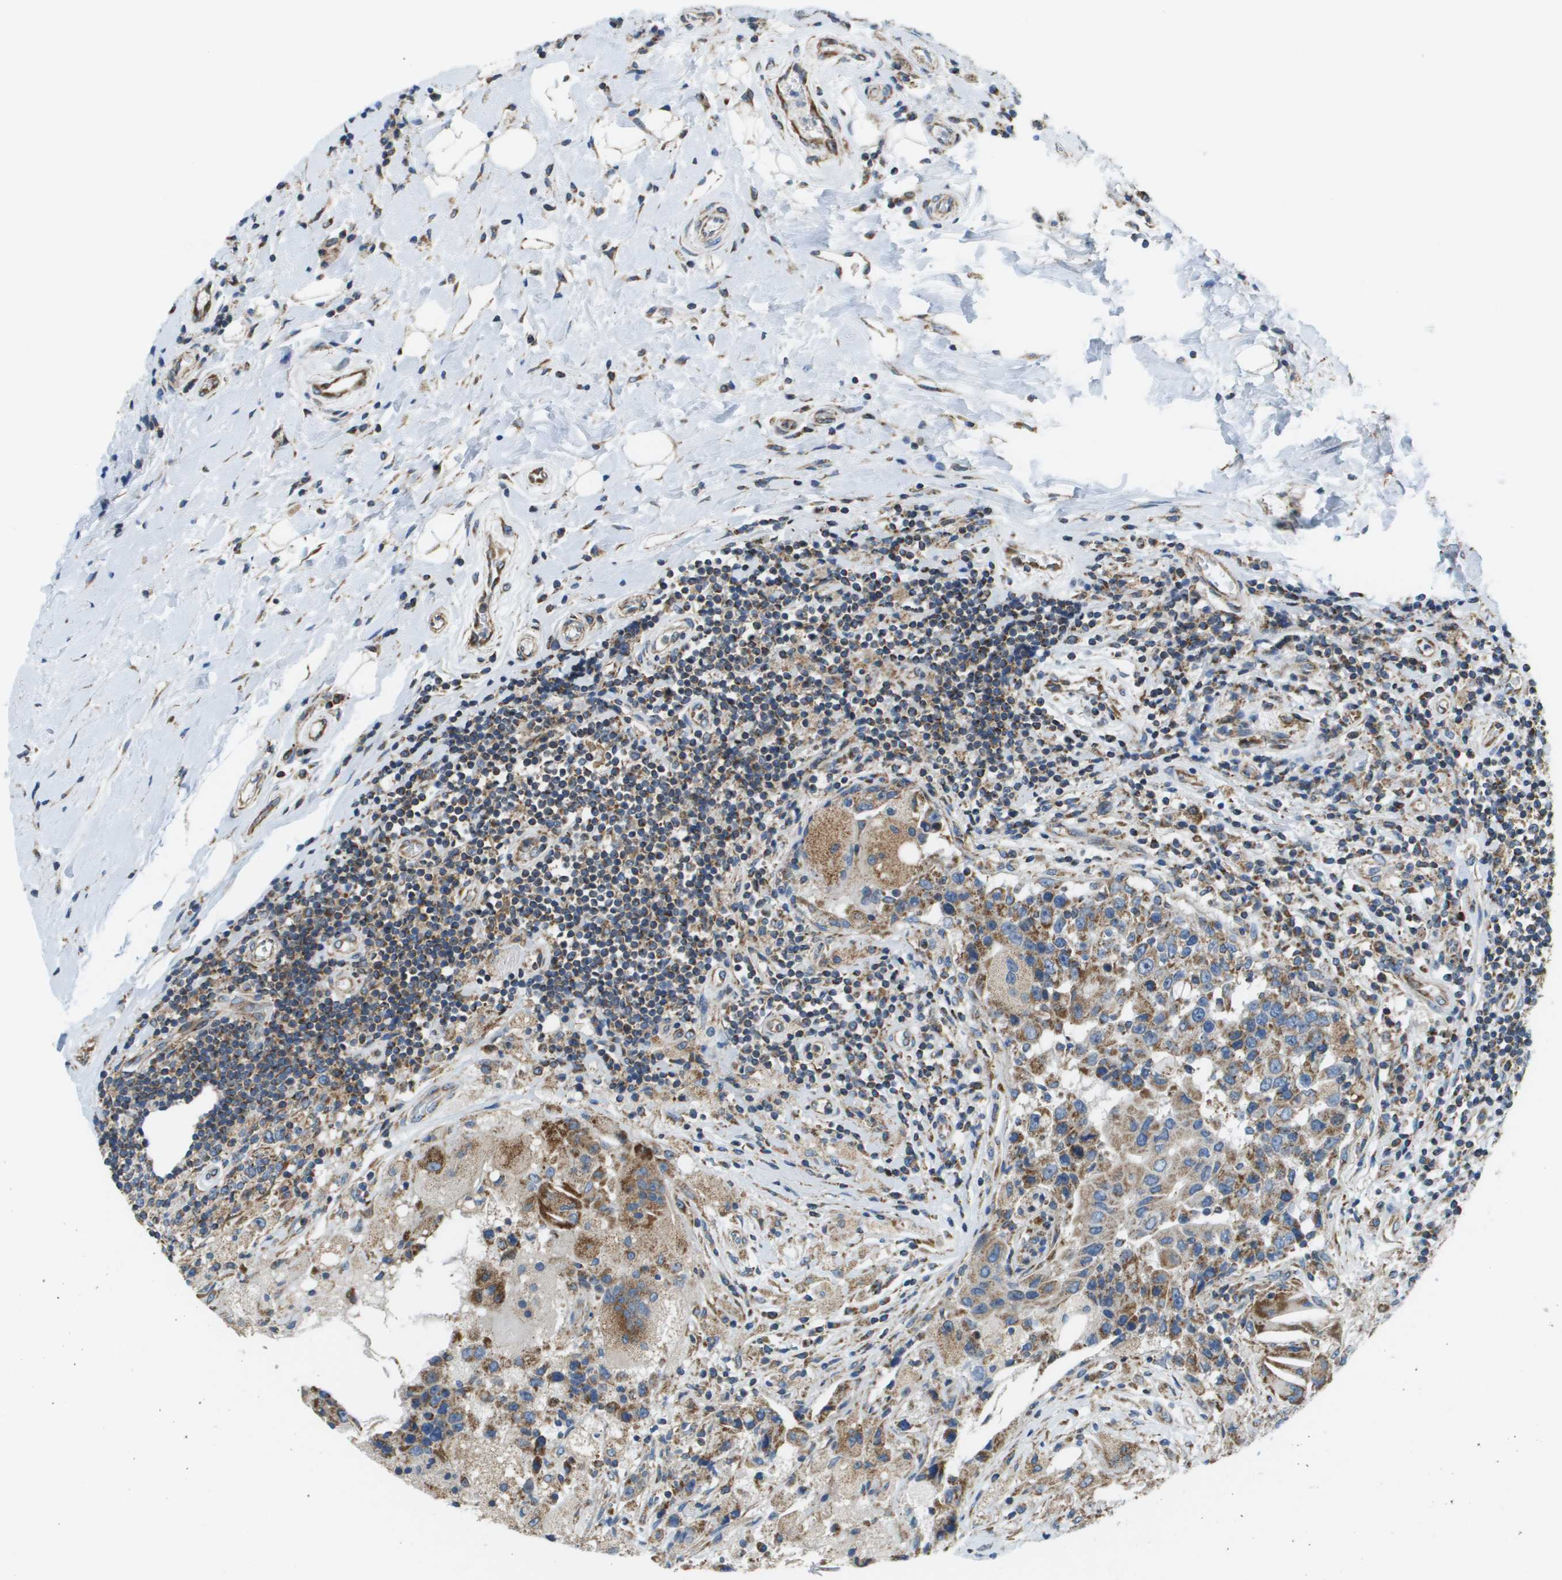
{"staining": {"intensity": "moderate", "quantity": ">75%", "location": "cytoplasmic/membranous"}, "tissue": "breast cancer", "cell_type": "Tumor cells", "image_type": "cancer", "snomed": [{"axis": "morphology", "description": "Duct carcinoma"}, {"axis": "topography", "description": "Breast"}], "caption": "Protein analysis of intraductal carcinoma (breast) tissue shows moderate cytoplasmic/membranous expression in approximately >75% of tumor cells. (DAB IHC with brightfield microscopy, high magnification).", "gene": "TAOK3", "patient": {"sex": "female", "age": 27}}